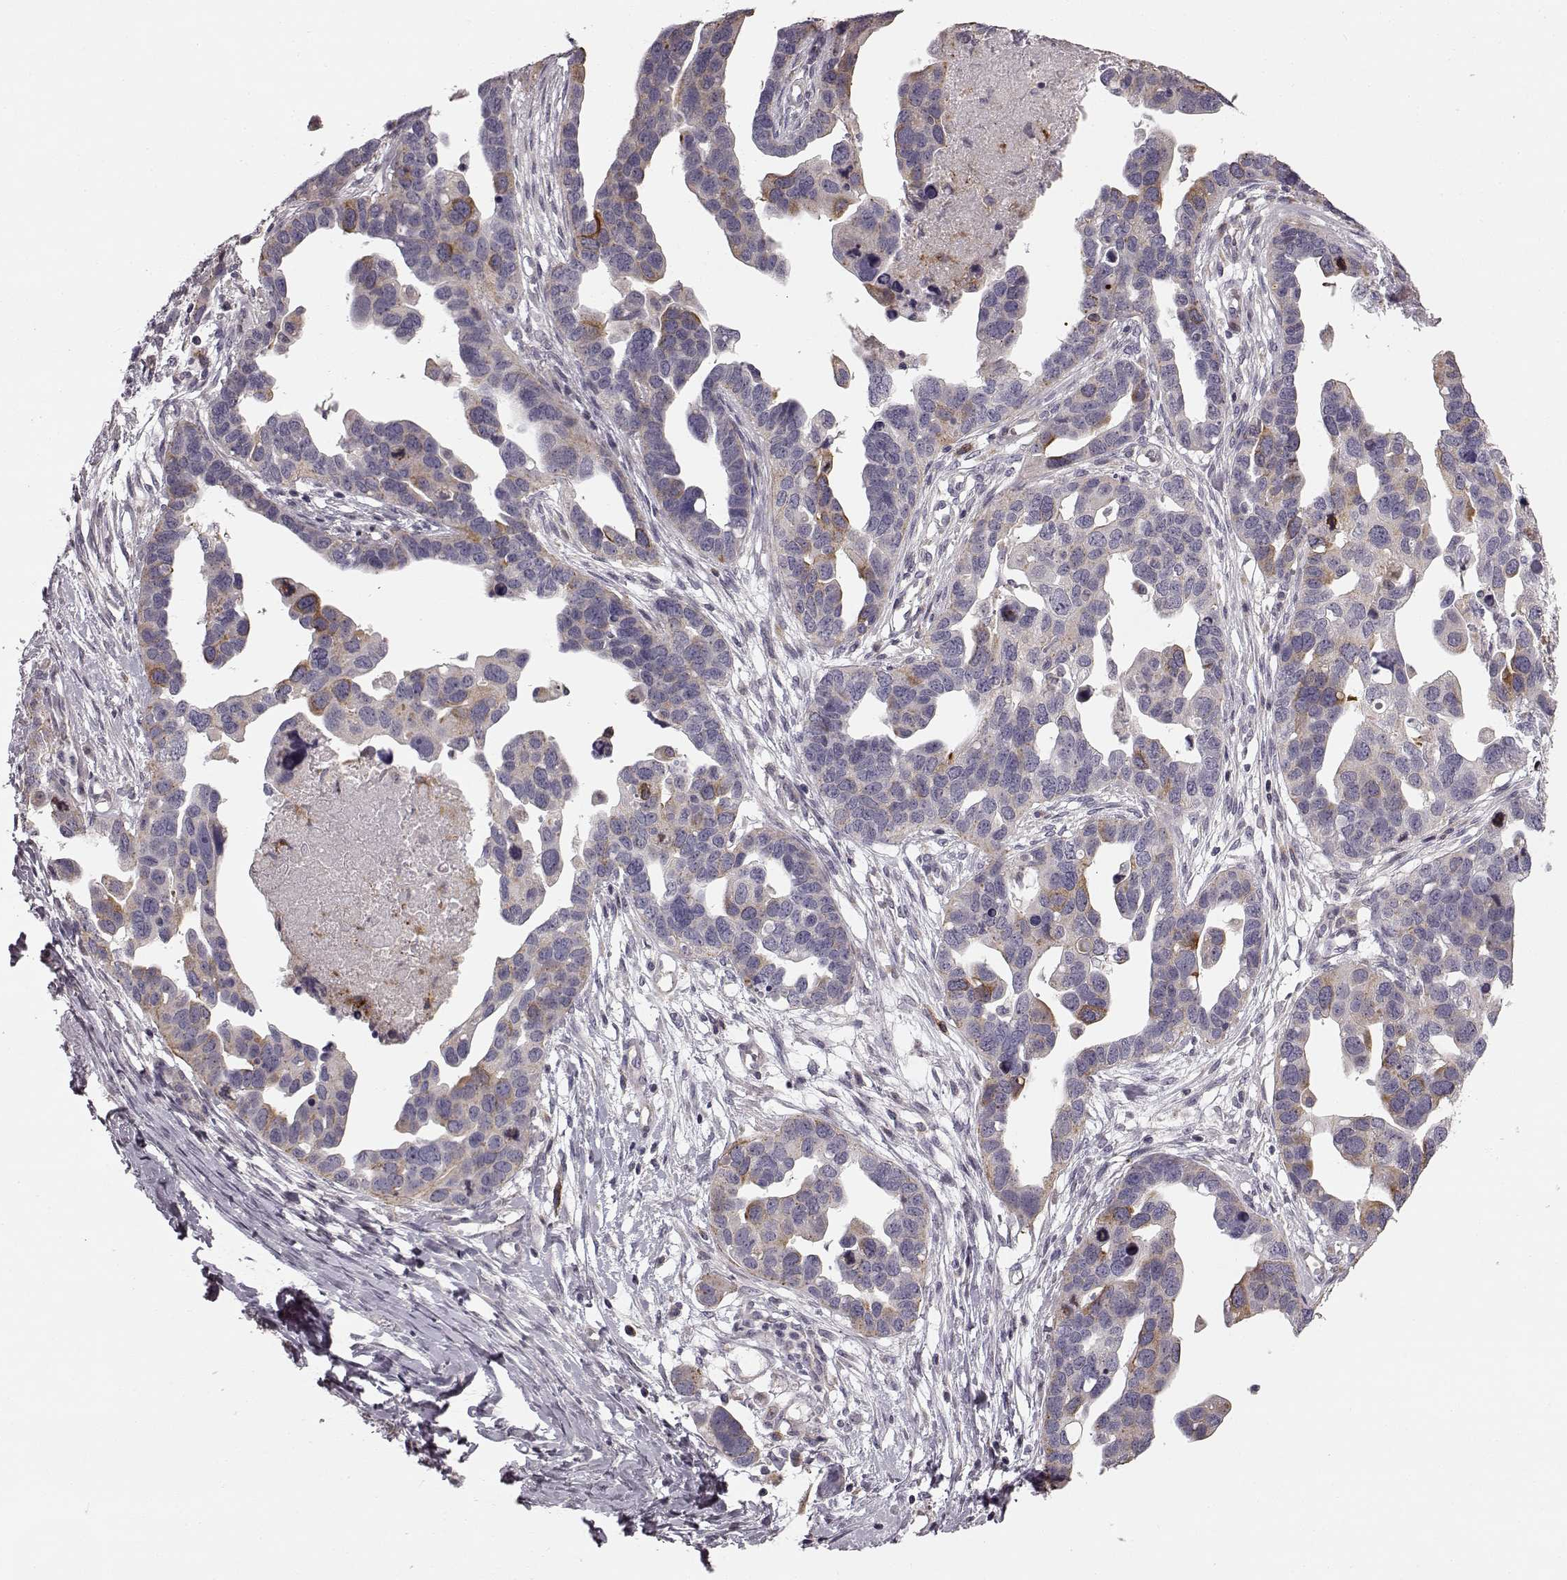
{"staining": {"intensity": "moderate", "quantity": "<25%", "location": "cytoplasmic/membranous"}, "tissue": "ovarian cancer", "cell_type": "Tumor cells", "image_type": "cancer", "snomed": [{"axis": "morphology", "description": "Cystadenocarcinoma, serous, NOS"}, {"axis": "topography", "description": "Ovary"}], "caption": "Ovarian serous cystadenocarcinoma stained with DAB immunohistochemistry (IHC) exhibits low levels of moderate cytoplasmic/membranous positivity in about <25% of tumor cells.", "gene": "HMMR", "patient": {"sex": "female", "age": 54}}